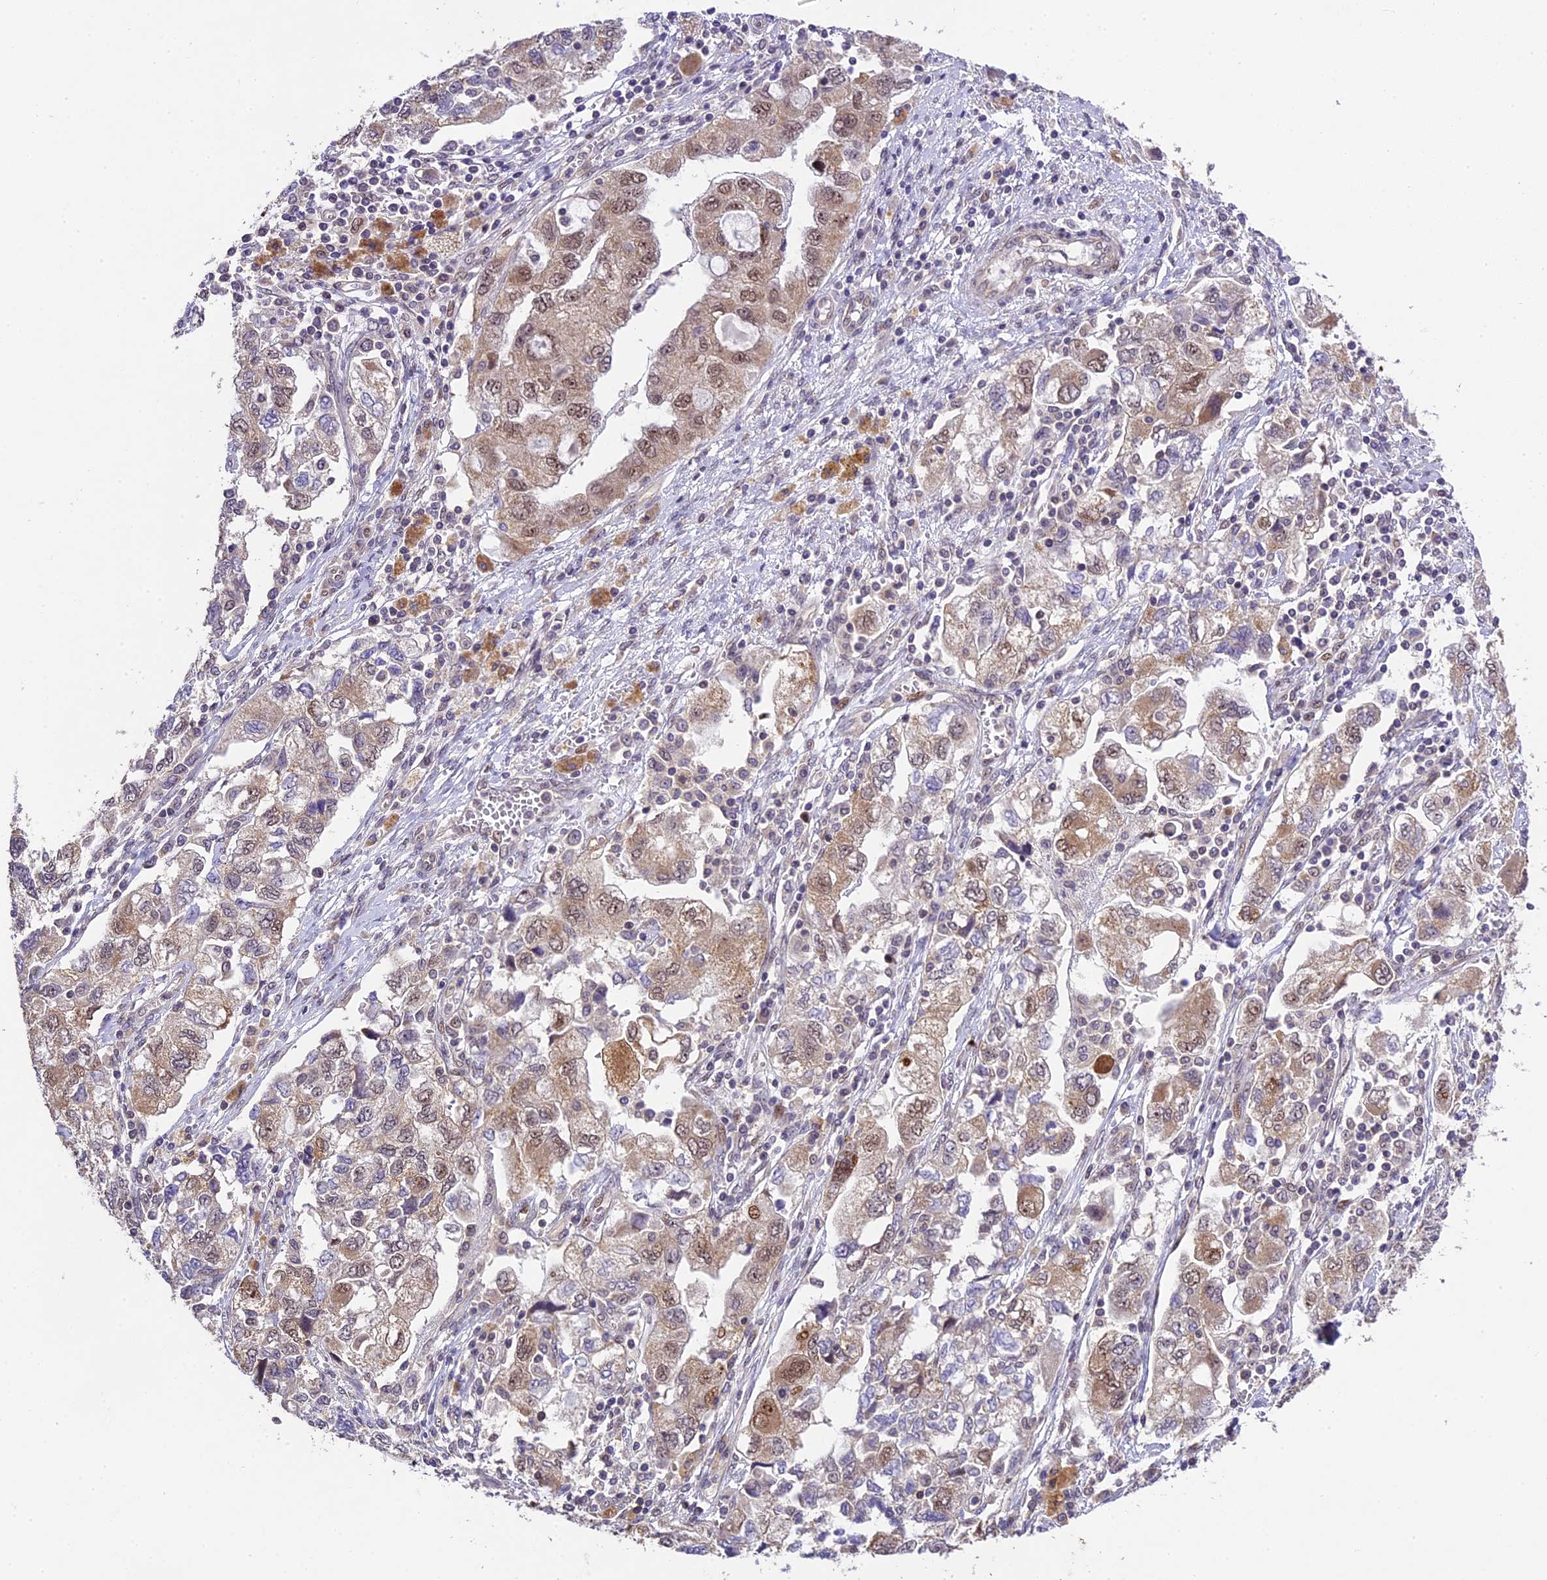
{"staining": {"intensity": "moderate", "quantity": "25%-75%", "location": "nuclear"}, "tissue": "ovarian cancer", "cell_type": "Tumor cells", "image_type": "cancer", "snomed": [{"axis": "morphology", "description": "Carcinoma, NOS"}, {"axis": "morphology", "description": "Cystadenocarcinoma, serous, NOS"}, {"axis": "topography", "description": "Ovary"}], "caption": "Immunohistochemical staining of ovarian cancer (carcinoma) demonstrates medium levels of moderate nuclear expression in about 25%-75% of tumor cells.", "gene": "ZAR1L", "patient": {"sex": "female", "age": 69}}